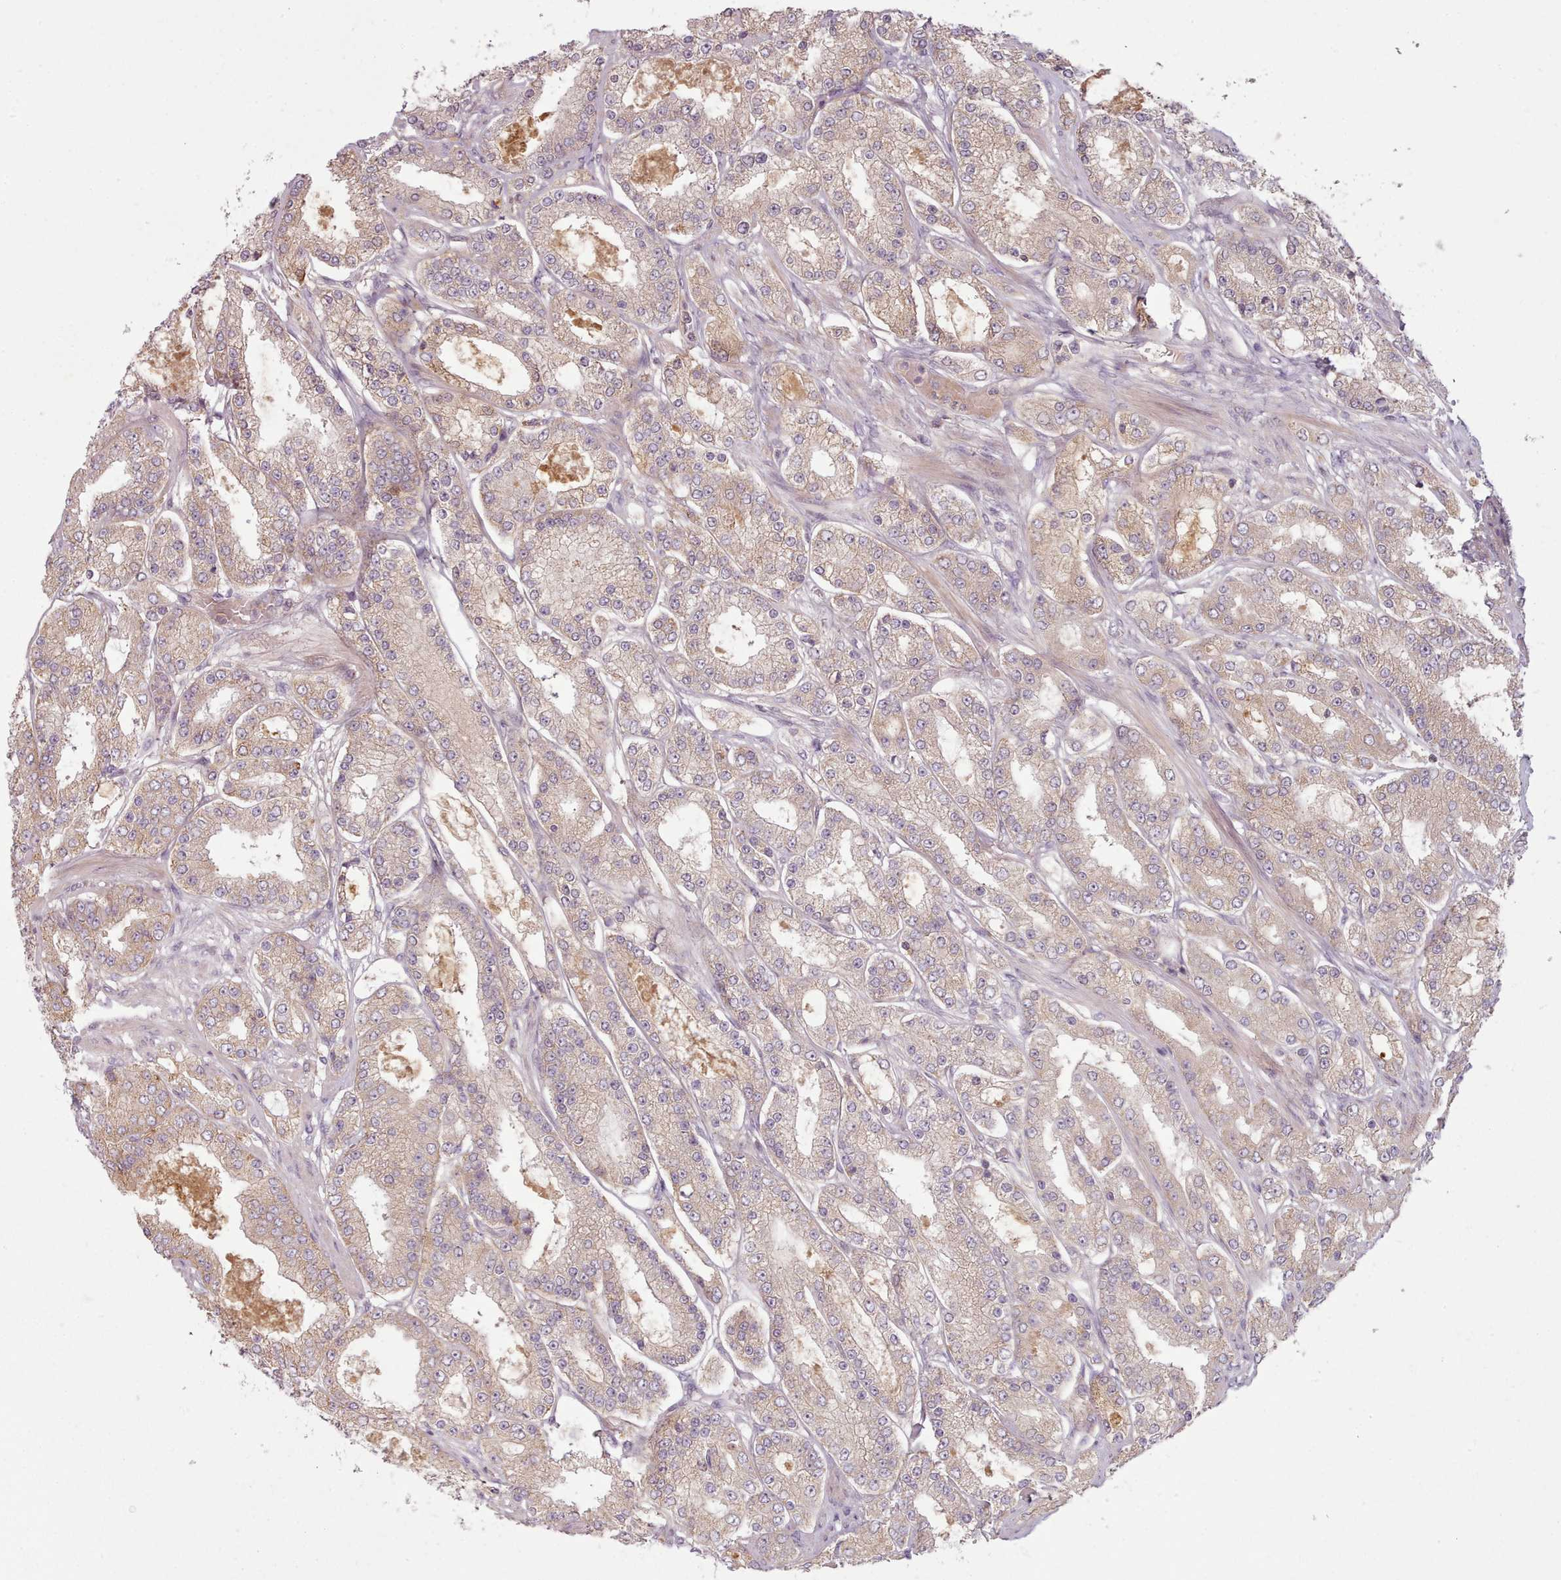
{"staining": {"intensity": "weak", "quantity": ">75%", "location": "cytoplasmic/membranous"}, "tissue": "prostate cancer", "cell_type": "Tumor cells", "image_type": "cancer", "snomed": [{"axis": "morphology", "description": "Adenocarcinoma, High grade"}, {"axis": "topography", "description": "Prostate"}], "caption": "This micrograph exhibits immunohistochemistry staining of human prostate cancer, with low weak cytoplasmic/membranous staining in about >75% of tumor cells.", "gene": "NT5DC2", "patient": {"sex": "male", "age": 68}}